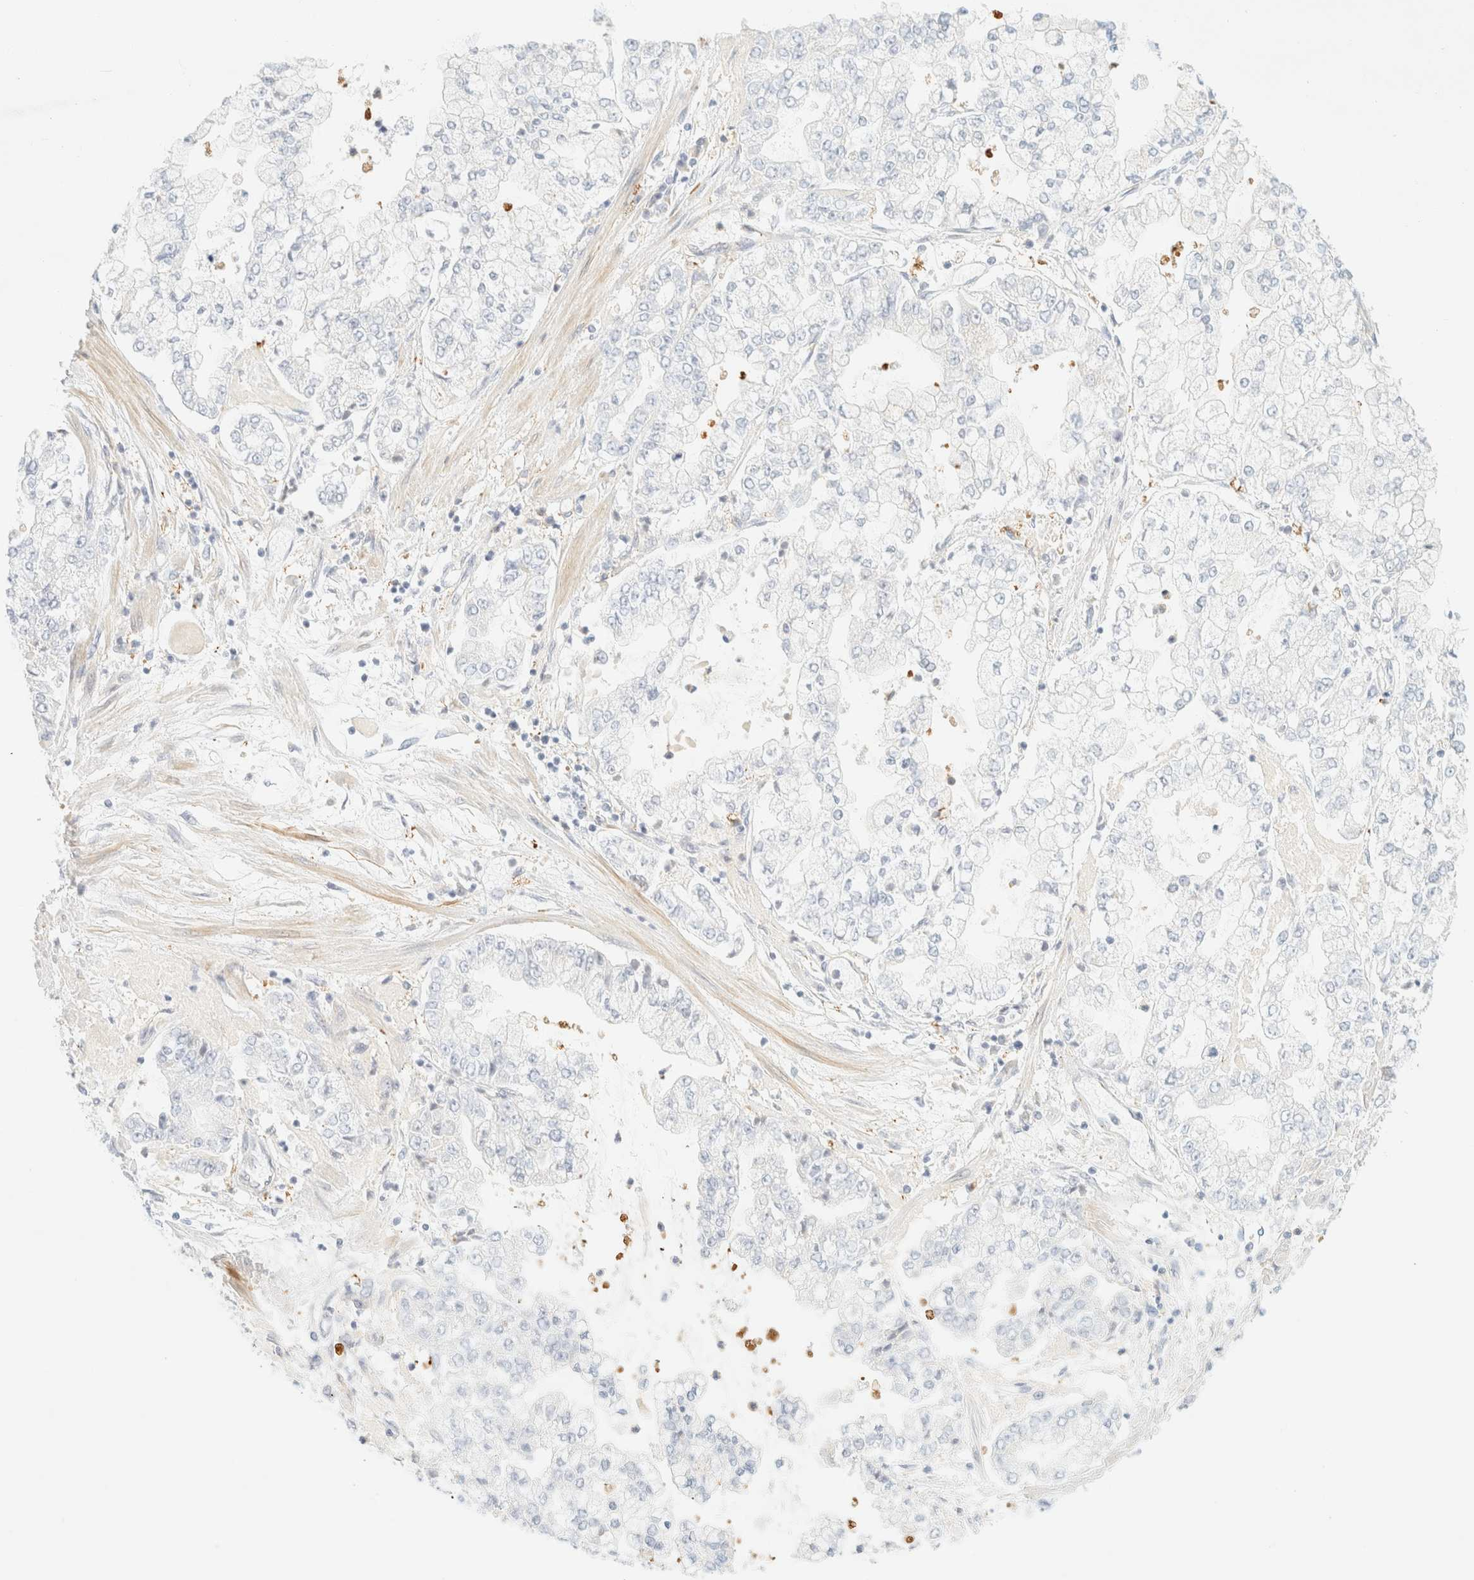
{"staining": {"intensity": "negative", "quantity": "none", "location": "none"}, "tissue": "stomach cancer", "cell_type": "Tumor cells", "image_type": "cancer", "snomed": [{"axis": "morphology", "description": "Adenocarcinoma, NOS"}, {"axis": "topography", "description": "Stomach"}], "caption": "Tumor cells show no significant staining in stomach adenocarcinoma. Brightfield microscopy of IHC stained with DAB (brown) and hematoxylin (blue), captured at high magnification.", "gene": "OTOP2", "patient": {"sex": "male", "age": 76}}